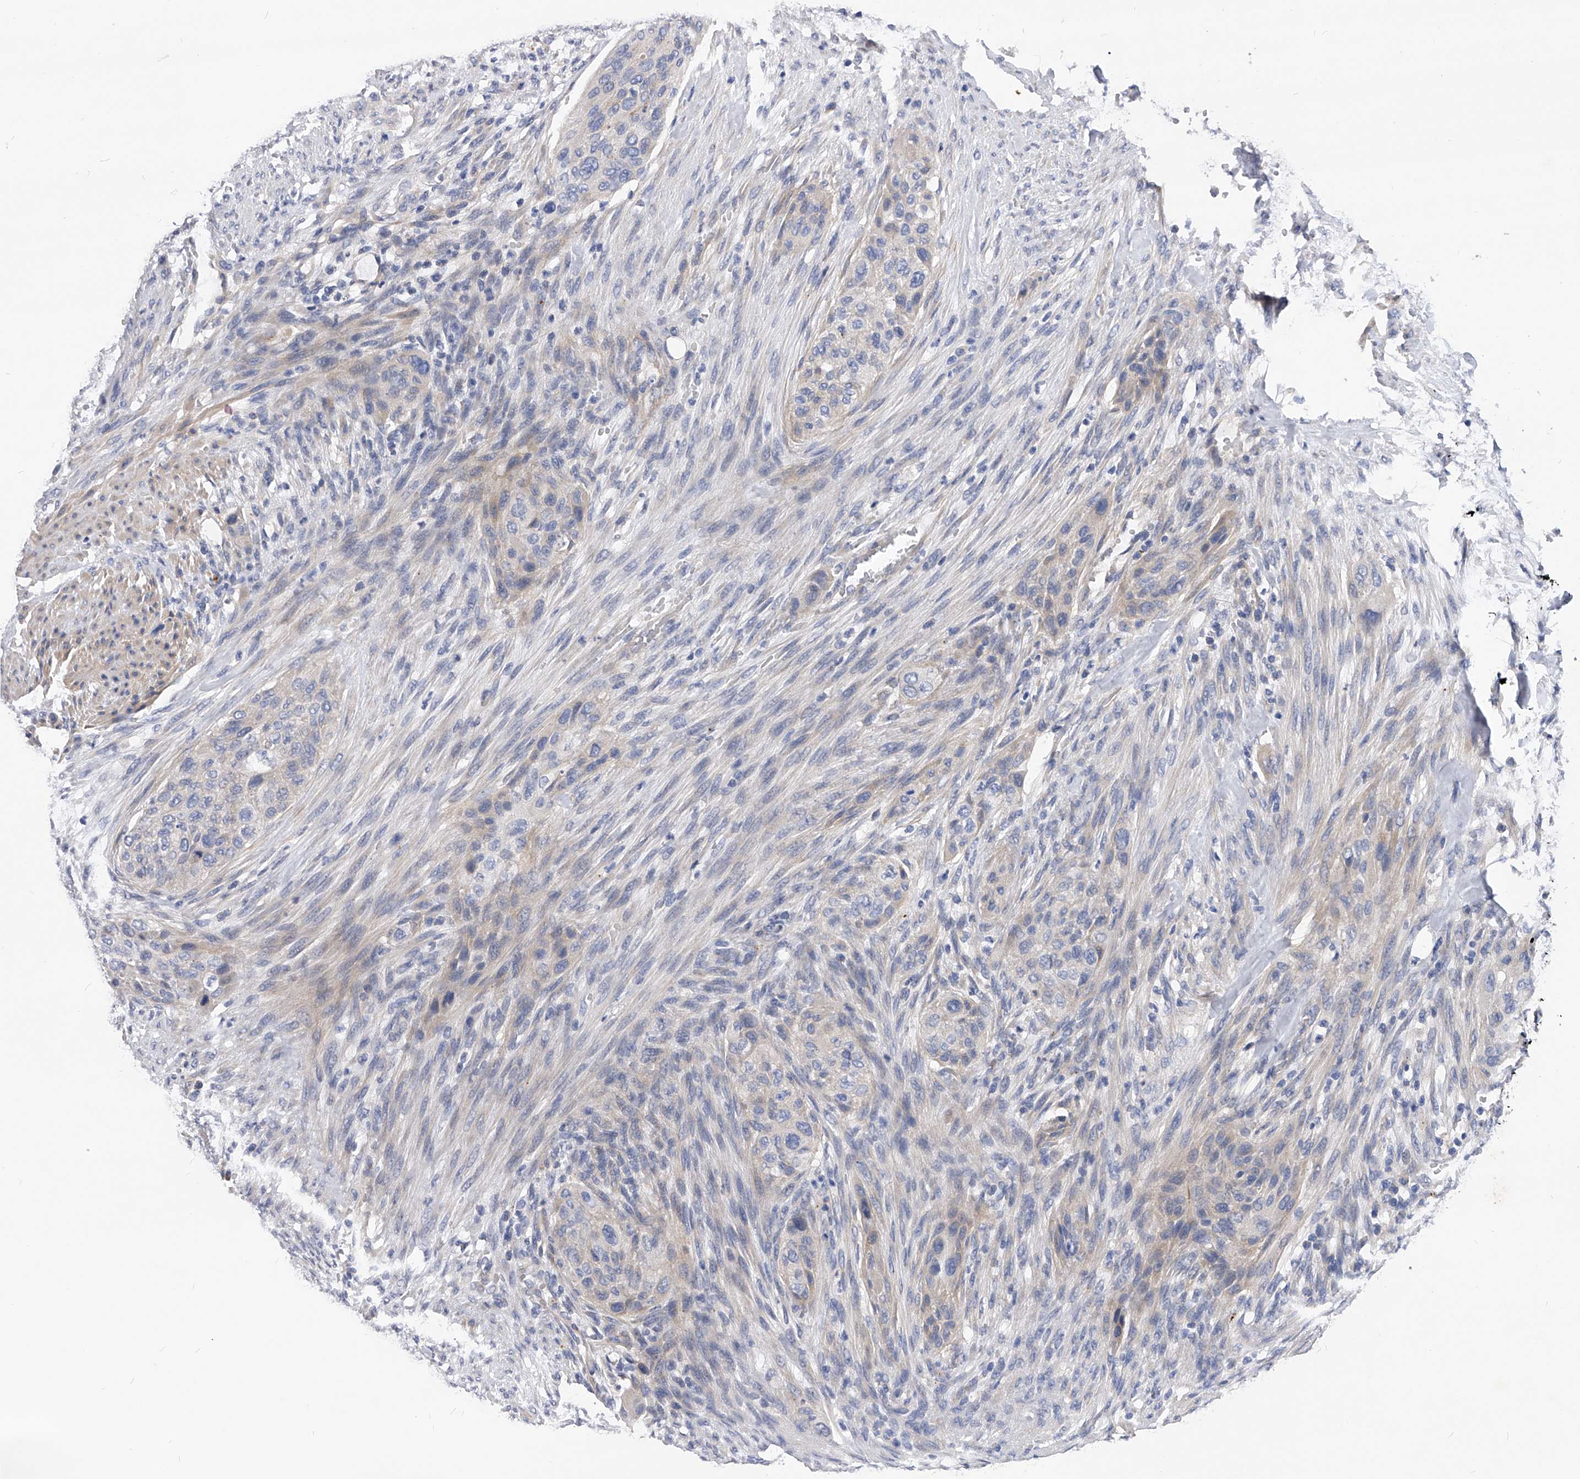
{"staining": {"intensity": "negative", "quantity": "none", "location": "none"}, "tissue": "urothelial cancer", "cell_type": "Tumor cells", "image_type": "cancer", "snomed": [{"axis": "morphology", "description": "Urothelial carcinoma, High grade"}, {"axis": "topography", "description": "Urinary bladder"}], "caption": "Urothelial carcinoma (high-grade) stained for a protein using immunohistochemistry (IHC) exhibits no positivity tumor cells.", "gene": "PPP5C", "patient": {"sex": "male", "age": 35}}